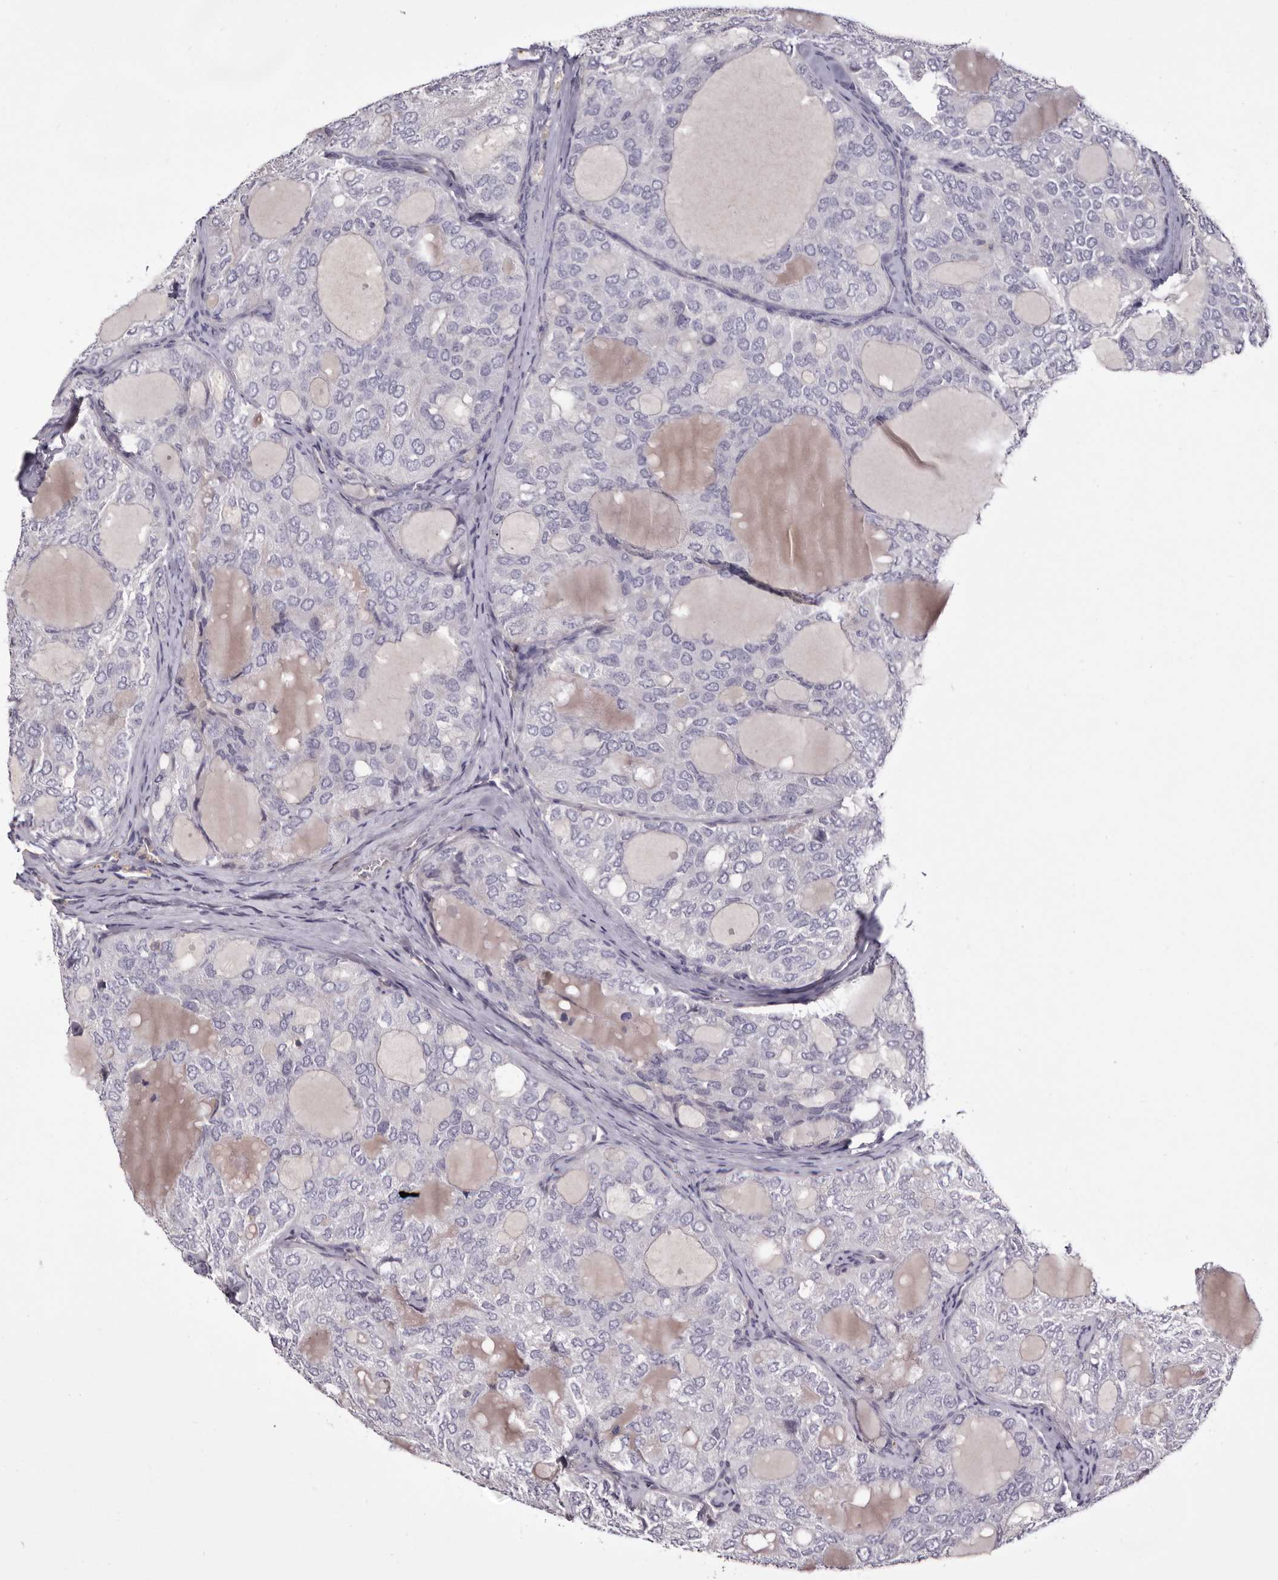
{"staining": {"intensity": "negative", "quantity": "none", "location": "none"}, "tissue": "thyroid cancer", "cell_type": "Tumor cells", "image_type": "cancer", "snomed": [{"axis": "morphology", "description": "Follicular adenoma carcinoma, NOS"}, {"axis": "topography", "description": "Thyroid gland"}], "caption": "Histopathology image shows no protein staining in tumor cells of thyroid cancer tissue.", "gene": "S1PR5", "patient": {"sex": "male", "age": 75}}